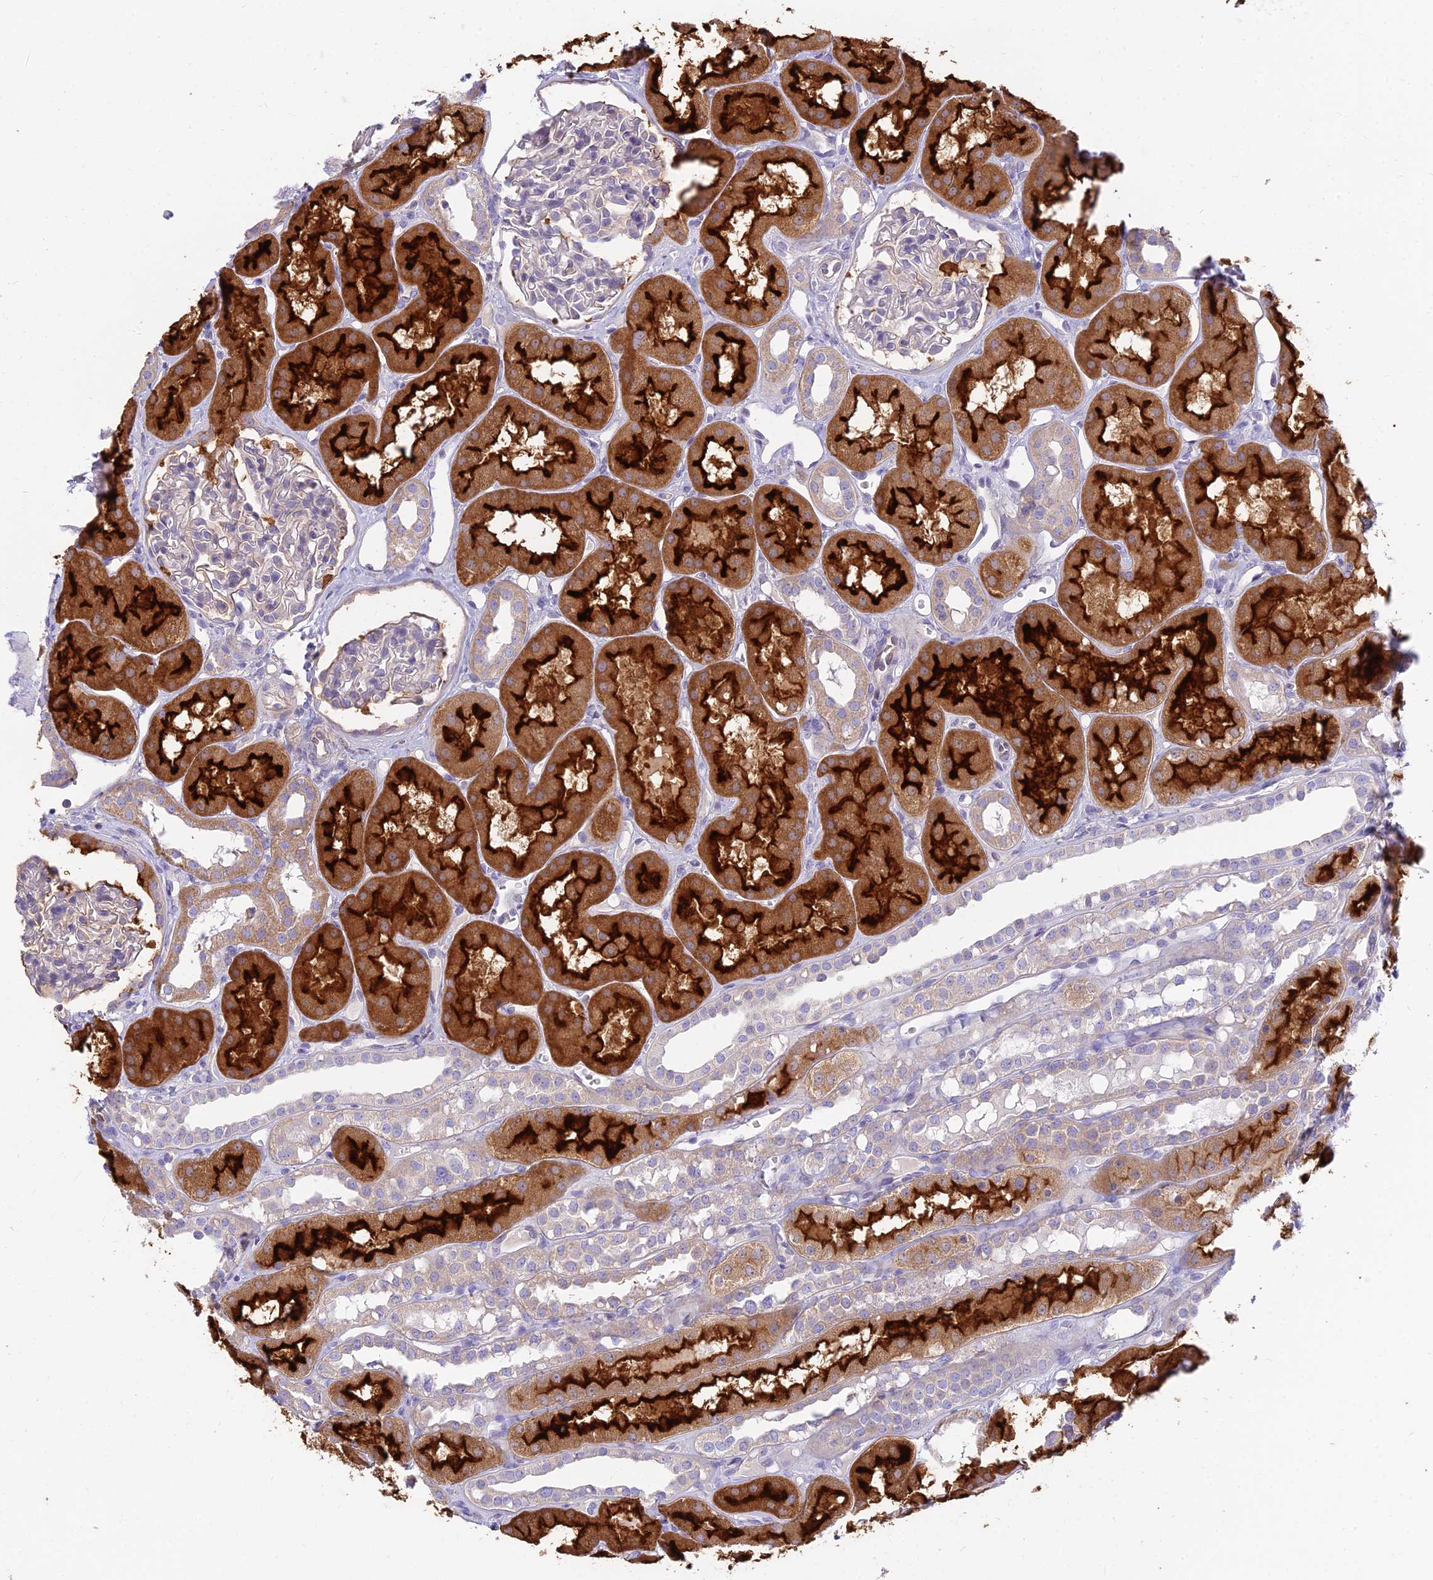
{"staining": {"intensity": "negative", "quantity": "none", "location": "none"}, "tissue": "kidney", "cell_type": "Cells in glomeruli", "image_type": "normal", "snomed": [{"axis": "morphology", "description": "Normal tissue, NOS"}, {"axis": "topography", "description": "Kidney"}], "caption": "Histopathology image shows no significant protein positivity in cells in glomeruli of benign kidney. (Immunohistochemistry (ihc), brightfield microscopy, high magnification).", "gene": "SMIM24", "patient": {"sex": "male", "age": 16}}